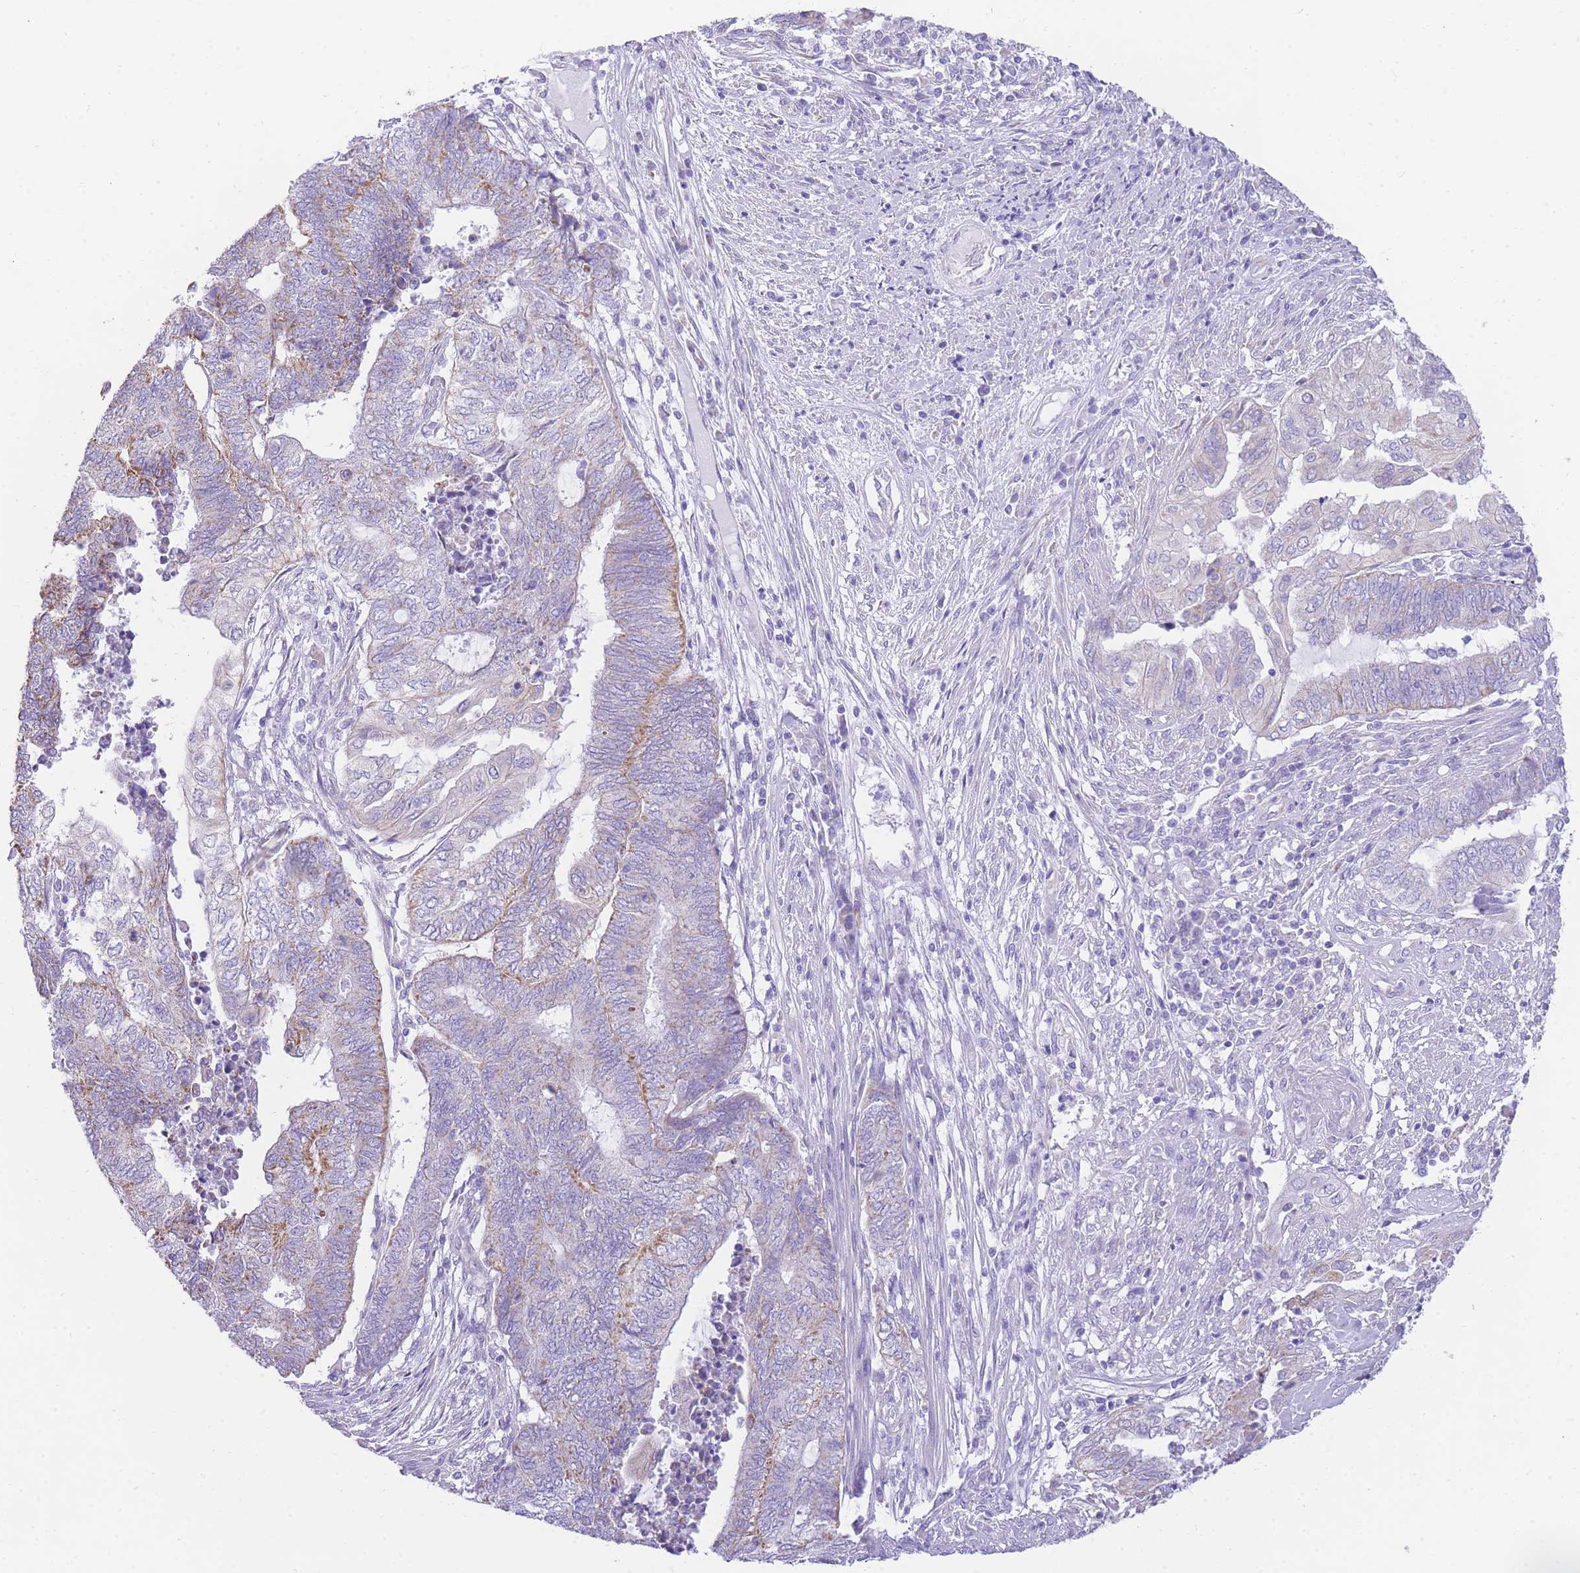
{"staining": {"intensity": "moderate", "quantity": "<25%", "location": "cytoplasmic/membranous"}, "tissue": "endometrial cancer", "cell_type": "Tumor cells", "image_type": "cancer", "snomed": [{"axis": "morphology", "description": "Adenocarcinoma, NOS"}, {"axis": "topography", "description": "Uterus"}, {"axis": "topography", "description": "Endometrium"}], "caption": "IHC photomicrograph of neoplastic tissue: endometrial cancer stained using immunohistochemistry (IHC) shows low levels of moderate protein expression localized specifically in the cytoplasmic/membranous of tumor cells, appearing as a cytoplasmic/membranous brown color.", "gene": "ACSM4", "patient": {"sex": "female", "age": 70}}